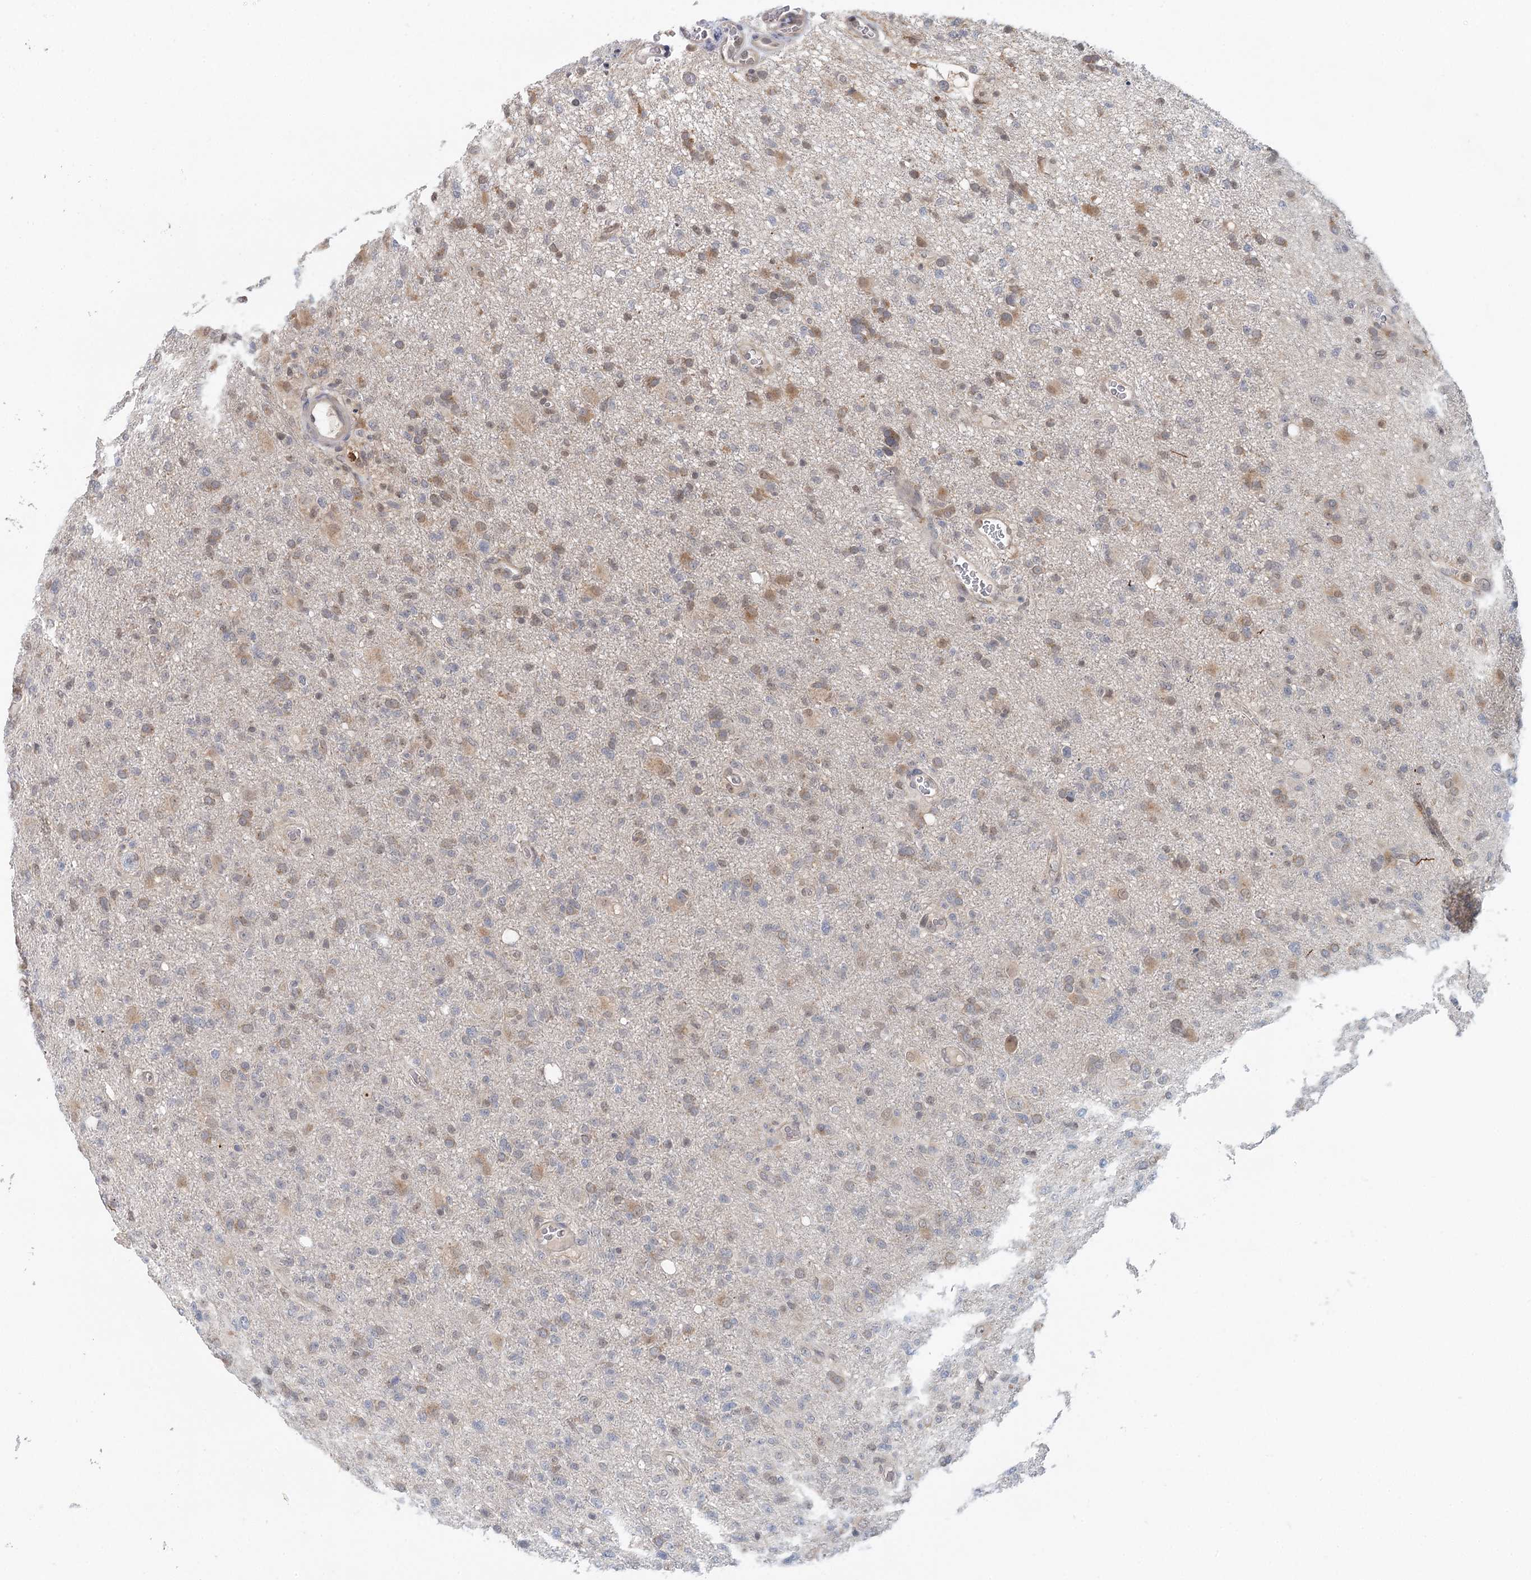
{"staining": {"intensity": "moderate", "quantity": "<25%", "location": "cytoplasmic/membranous"}, "tissue": "glioma", "cell_type": "Tumor cells", "image_type": "cancer", "snomed": [{"axis": "morphology", "description": "Glioma, malignant, High grade"}, {"axis": "topography", "description": "Brain"}], "caption": "This micrograph exhibits IHC staining of human glioma, with low moderate cytoplasmic/membranous positivity in about <25% of tumor cells.", "gene": "BLTP1", "patient": {"sex": "female", "age": 57}}